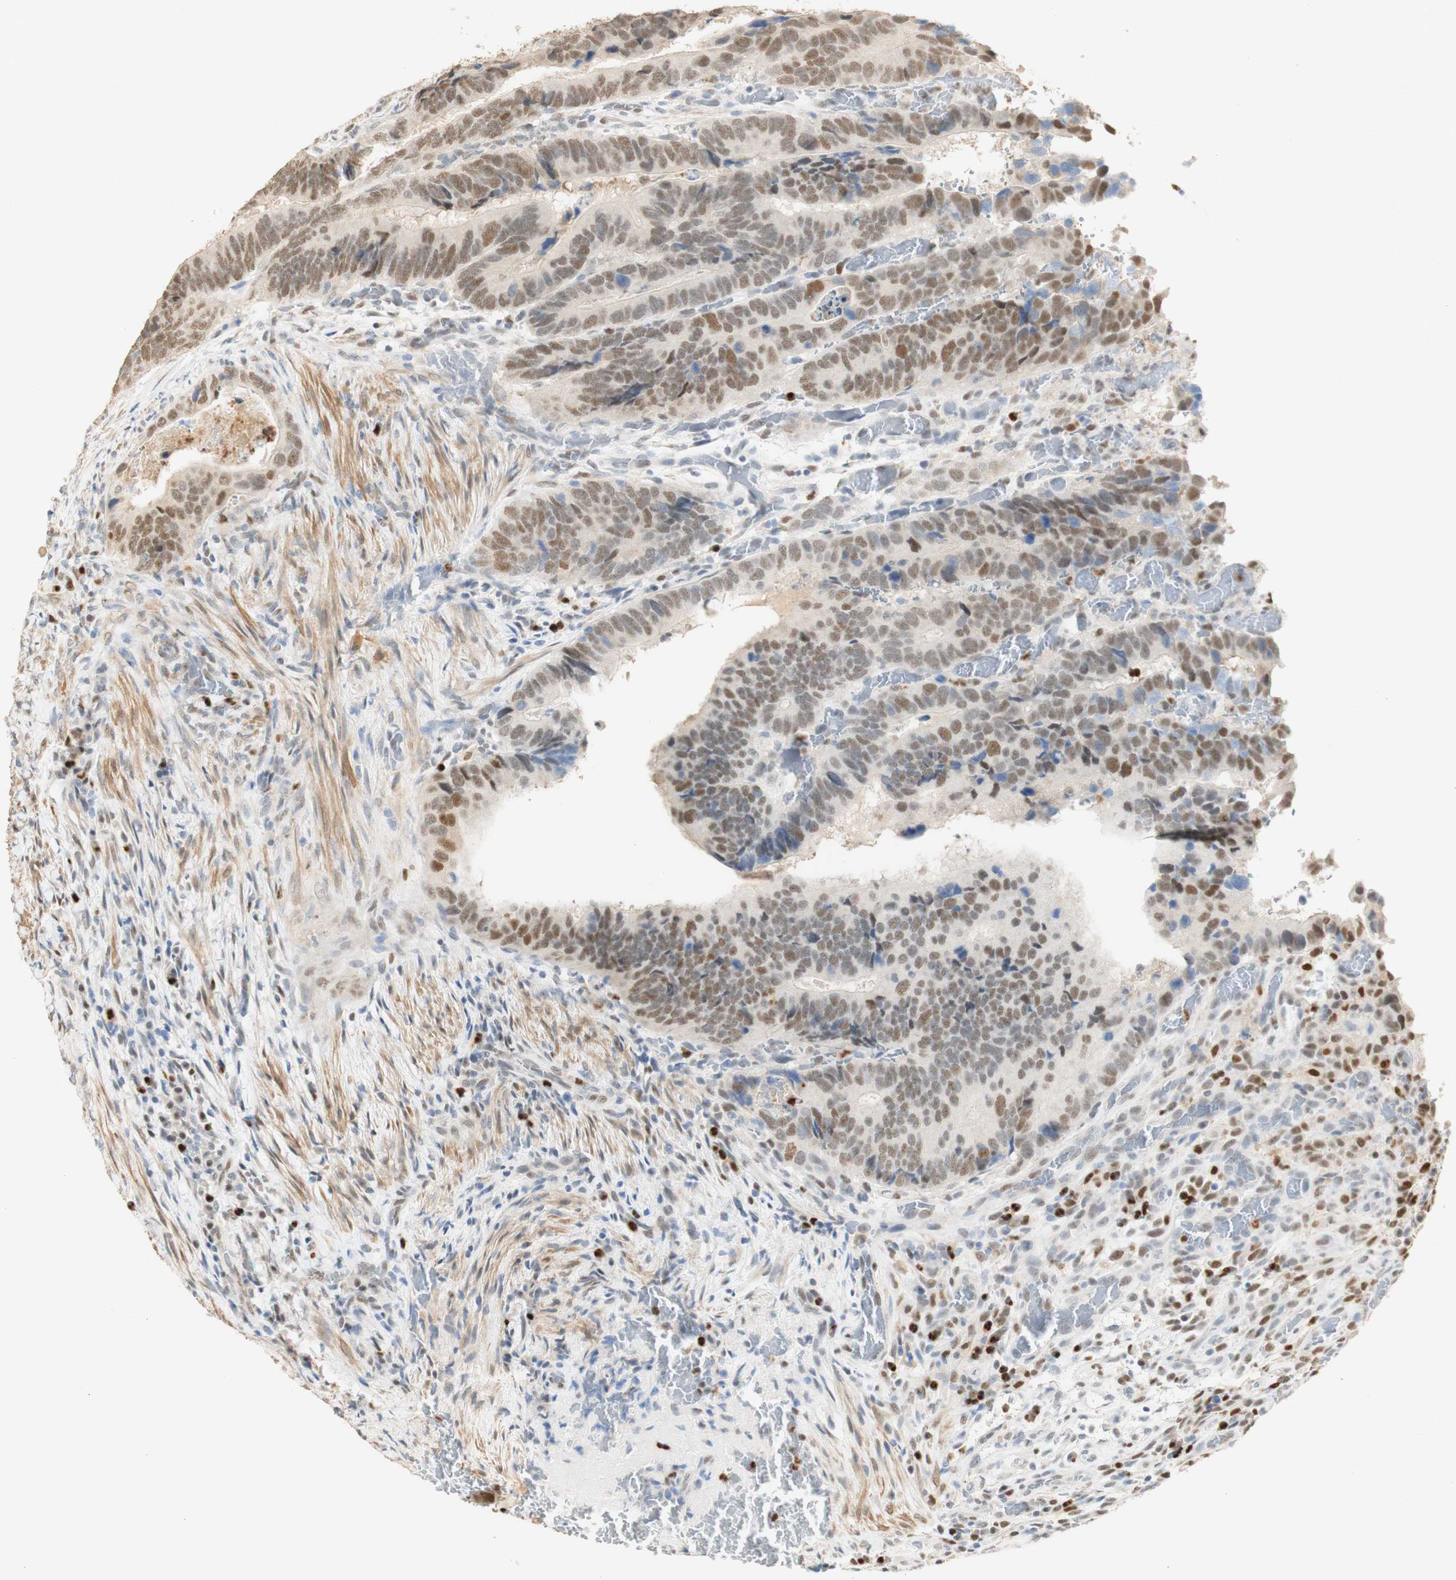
{"staining": {"intensity": "weak", "quantity": "25%-75%", "location": "nuclear"}, "tissue": "colorectal cancer", "cell_type": "Tumor cells", "image_type": "cancer", "snomed": [{"axis": "morphology", "description": "Adenocarcinoma, NOS"}, {"axis": "topography", "description": "Colon"}], "caption": "Colorectal adenocarcinoma tissue displays weak nuclear staining in about 25%-75% of tumor cells", "gene": "MAP3K4", "patient": {"sex": "male", "age": 72}}